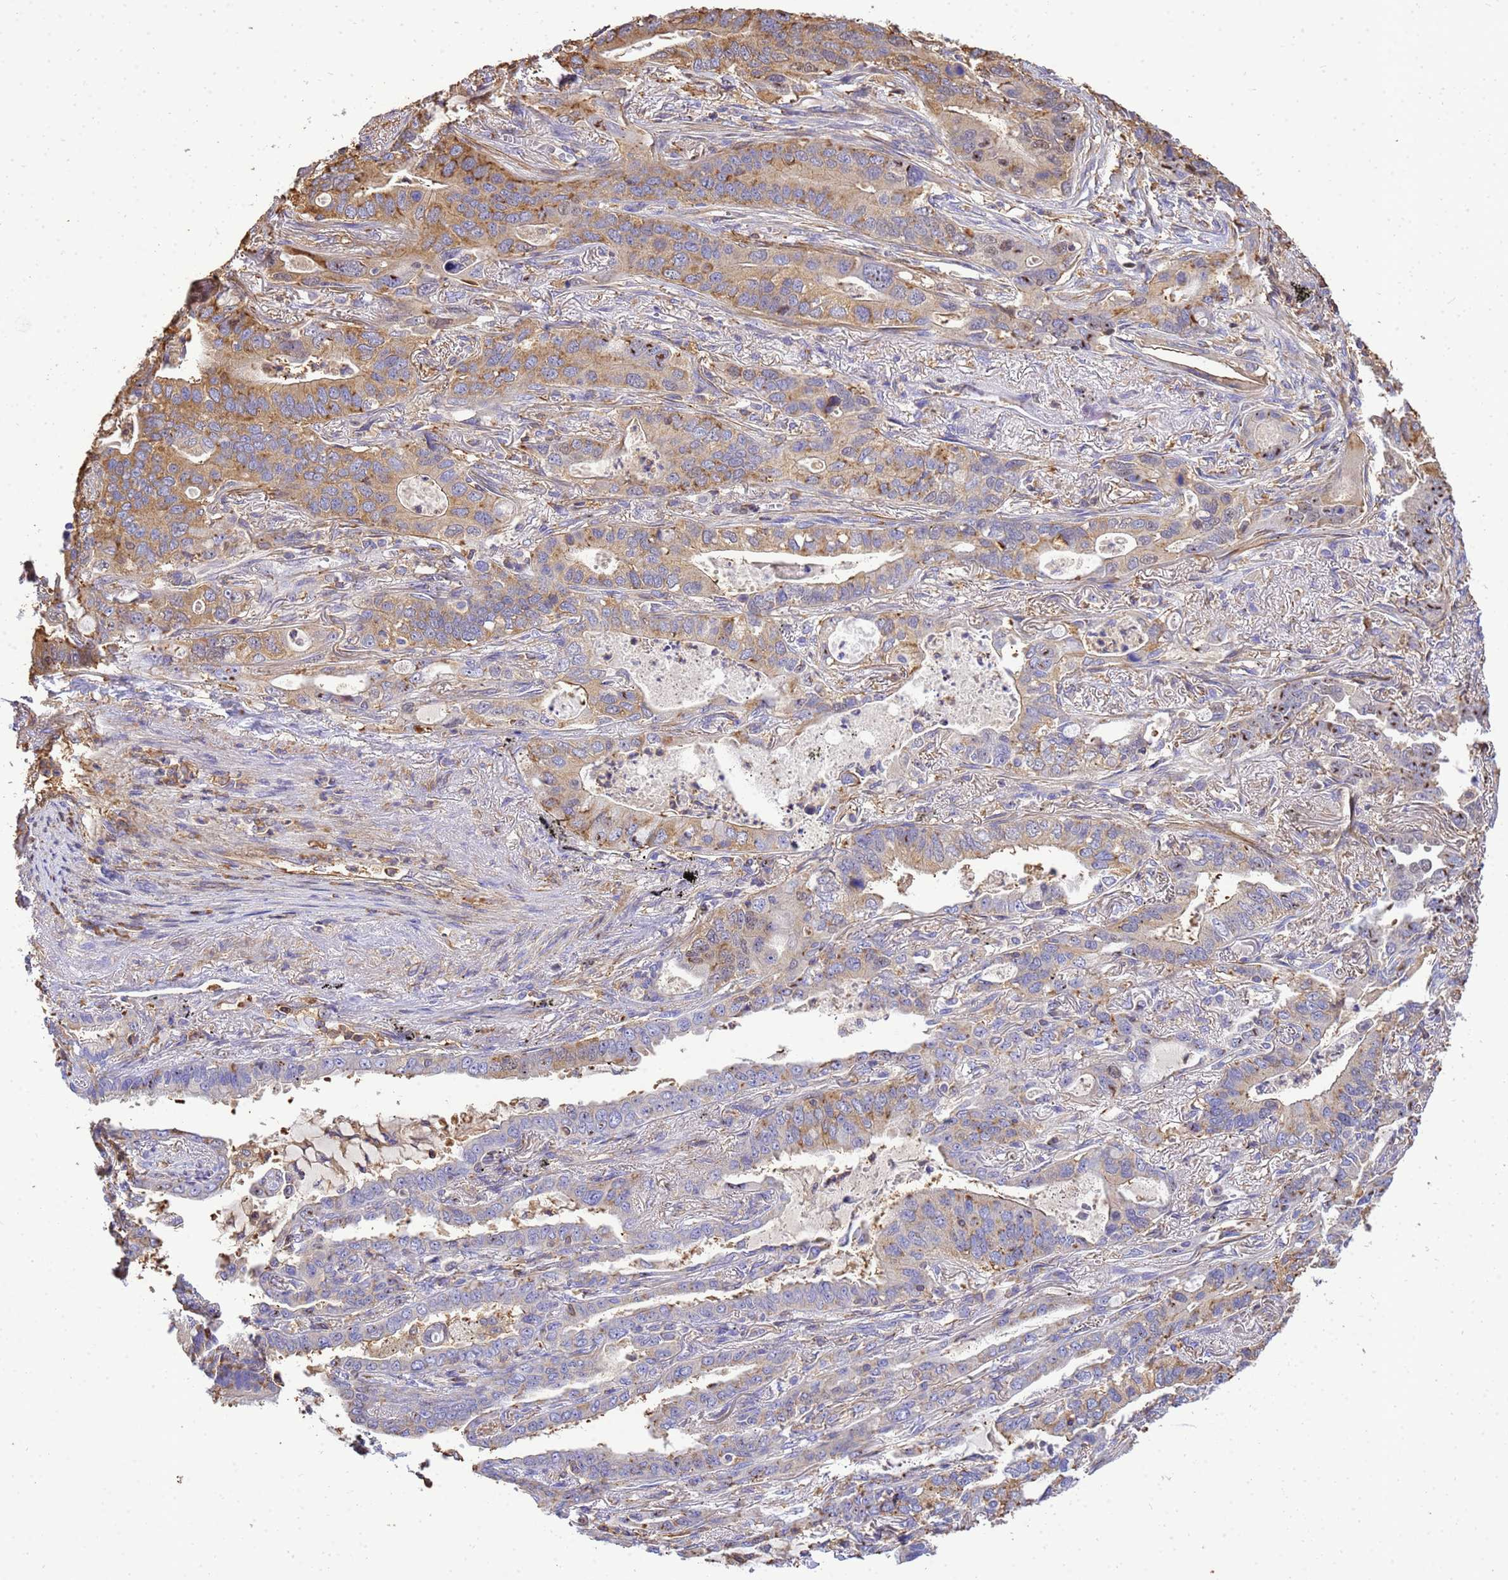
{"staining": {"intensity": "moderate", "quantity": "25%-75%", "location": "cytoplasmic/membranous"}, "tissue": "lung cancer", "cell_type": "Tumor cells", "image_type": "cancer", "snomed": [{"axis": "morphology", "description": "Adenocarcinoma, NOS"}, {"axis": "topography", "description": "Lung"}], "caption": "Protein staining exhibits moderate cytoplasmic/membranous staining in about 25%-75% of tumor cells in lung cancer (adenocarcinoma).", "gene": "WDR64", "patient": {"sex": "male", "age": 67}}